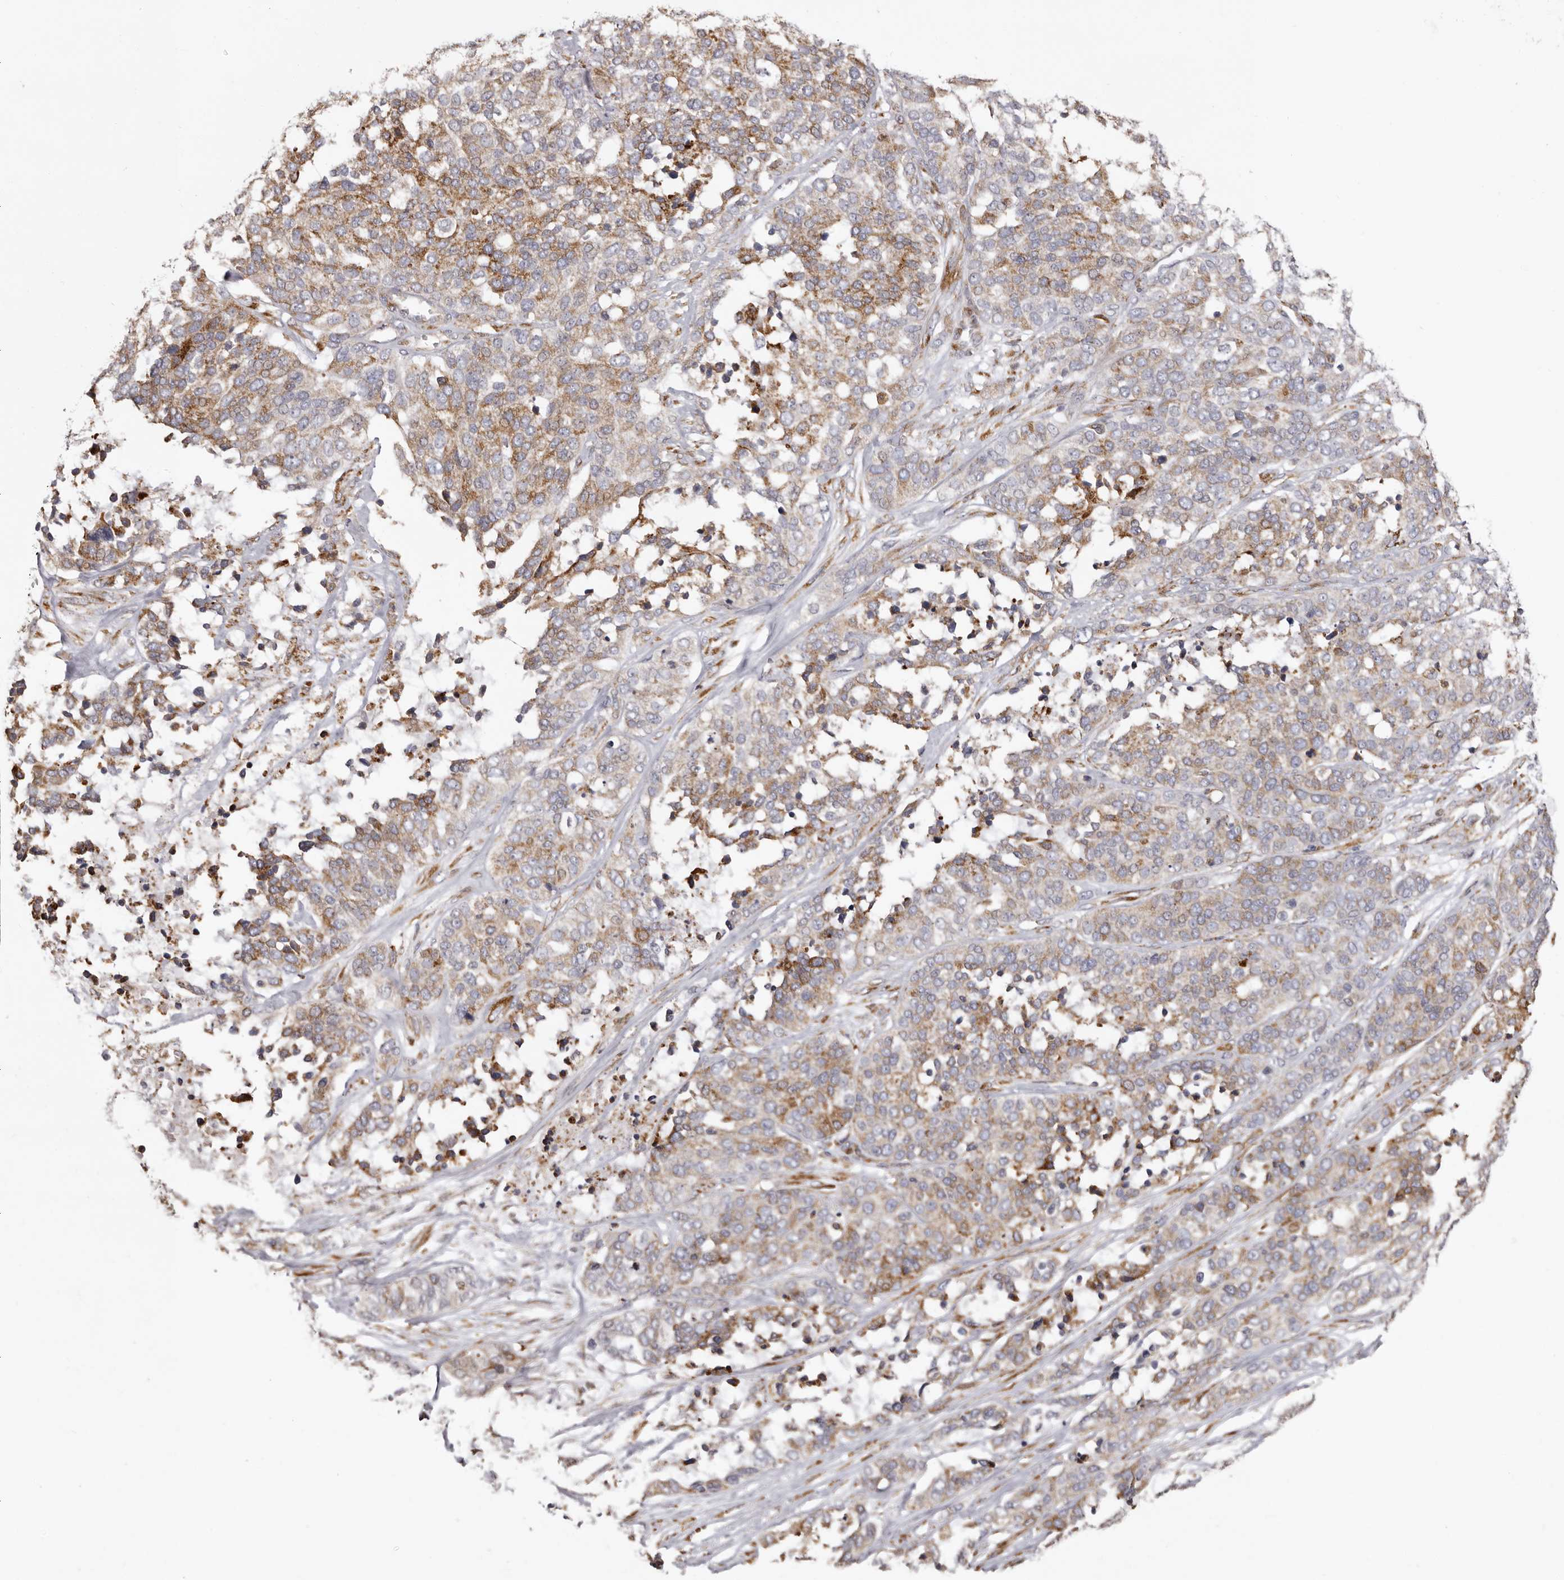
{"staining": {"intensity": "moderate", "quantity": "25%-75%", "location": "cytoplasmic/membranous"}, "tissue": "ovarian cancer", "cell_type": "Tumor cells", "image_type": "cancer", "snomed": [{"axis": "morphology", "description": "Cystadenocarcinoma, serous, NOS"}, {"axis": "topography", "description": "Ovary"}], "caption": "Protein expression by immunohistochemistry (IHC) exhibits moderate cytoplasmic/membranous staining in approximately 25%-75% of tumor cells in ovarian cancer (serous cystadenocarcinoma).", "gene": "PIGX", "patient": {"sex": "female", "age": 44}}